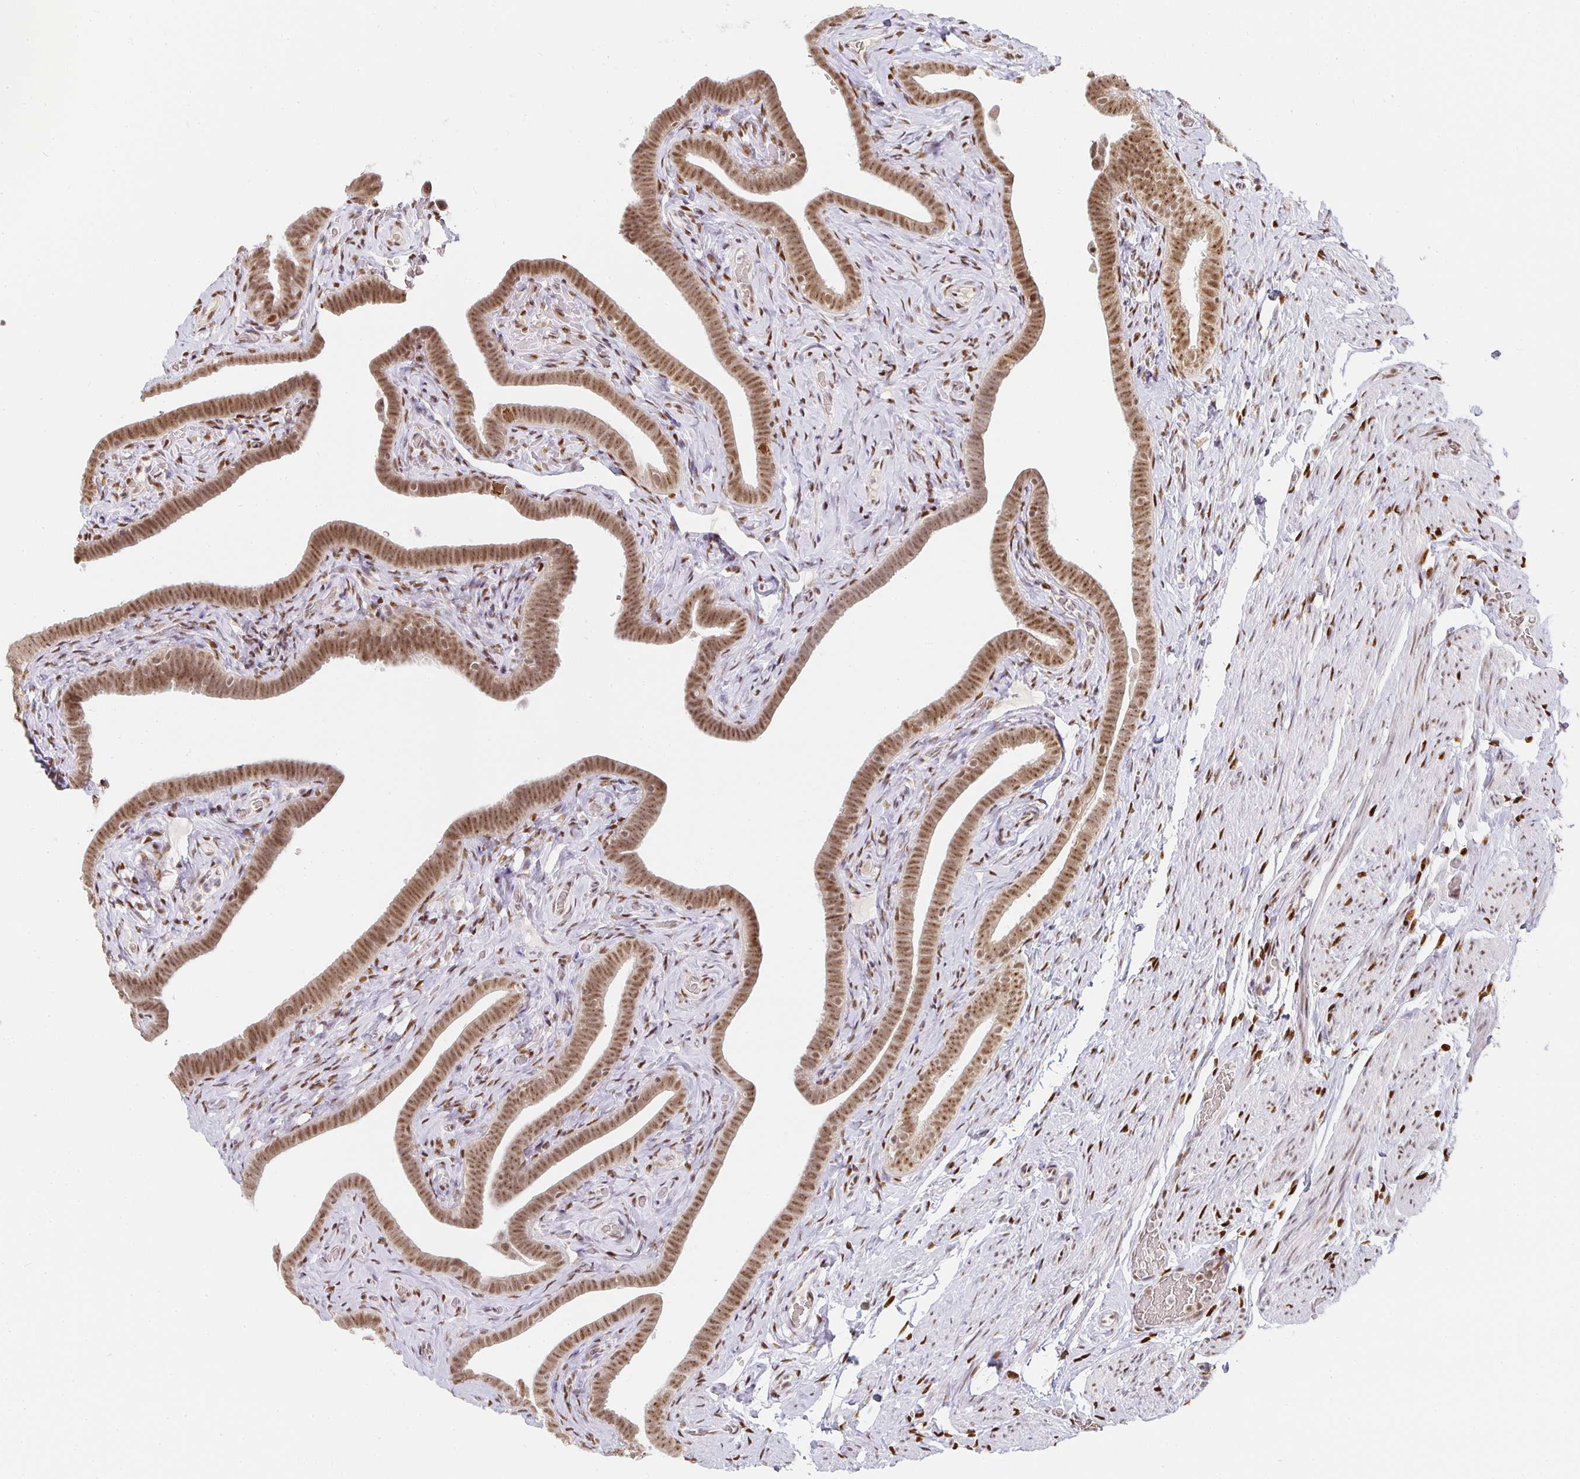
{"staining": {"intensity": "moderate", "quantity": ">75%", "location": "nuclear"}, "tissue": "fallopian tube", "cell_type": "Glandular cells", "image_type": "normal", "snomed": [{"axis": "morphology", "description": "Normal tissue, NOS"}, {"axis": "topography", "description": "Fallopian tube"}], "caption": "Immunohistochemistry (IHC) of normal fallopian tube shows medium levels of moderate nuclear expression in about >75% of glandular cells. The protein is stained brown, and the nuclei are stained in blue (DAB (3,3'-diaminobenzidine) IHC with brightfield microscopy, high magnification).", "gene": "SMARCA2", "patient": {"sex": "female", "age": 69}}